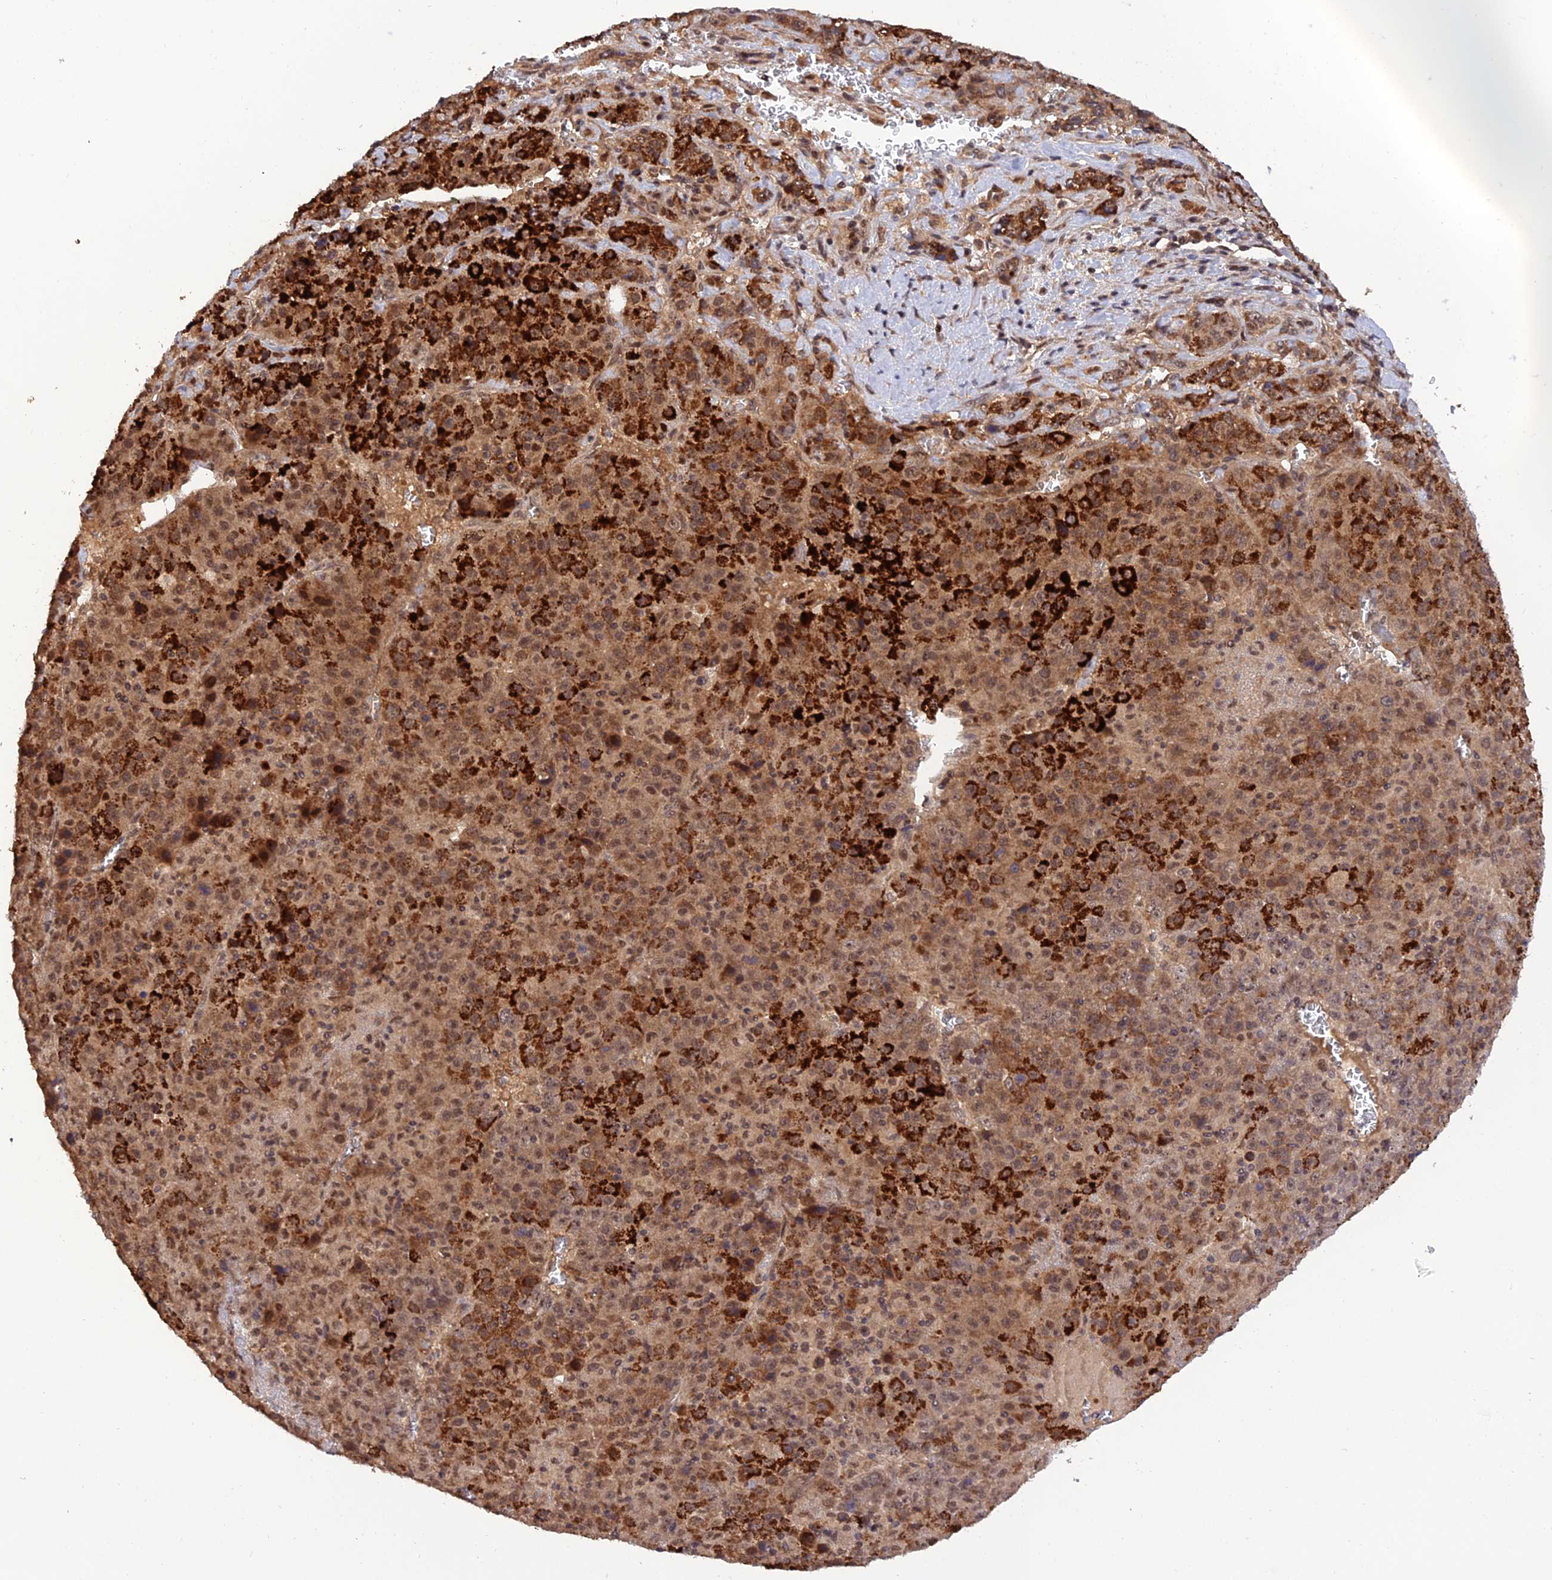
{"staining": {"intensity": "strong", "quantity": ">75%", "location": "cytoplasmic/membranous"}, "tissue": "liver cancer", "cell_type": "Tumor cells", "image_type": "cancer", "snomed": [{"axis": "morphology", "description": "Carcinoma, Hepatocellular, NOS"}, {"axis": "topography", "description": "Liver"}], "caption": "Protein staining of liver hepatocellular carcinoma tissue reveals strong cytoplasmic/membranous expression in about >75% of tumor cells.", "gene": "REV1", "patient": {"sex": "female", "age": 53}}